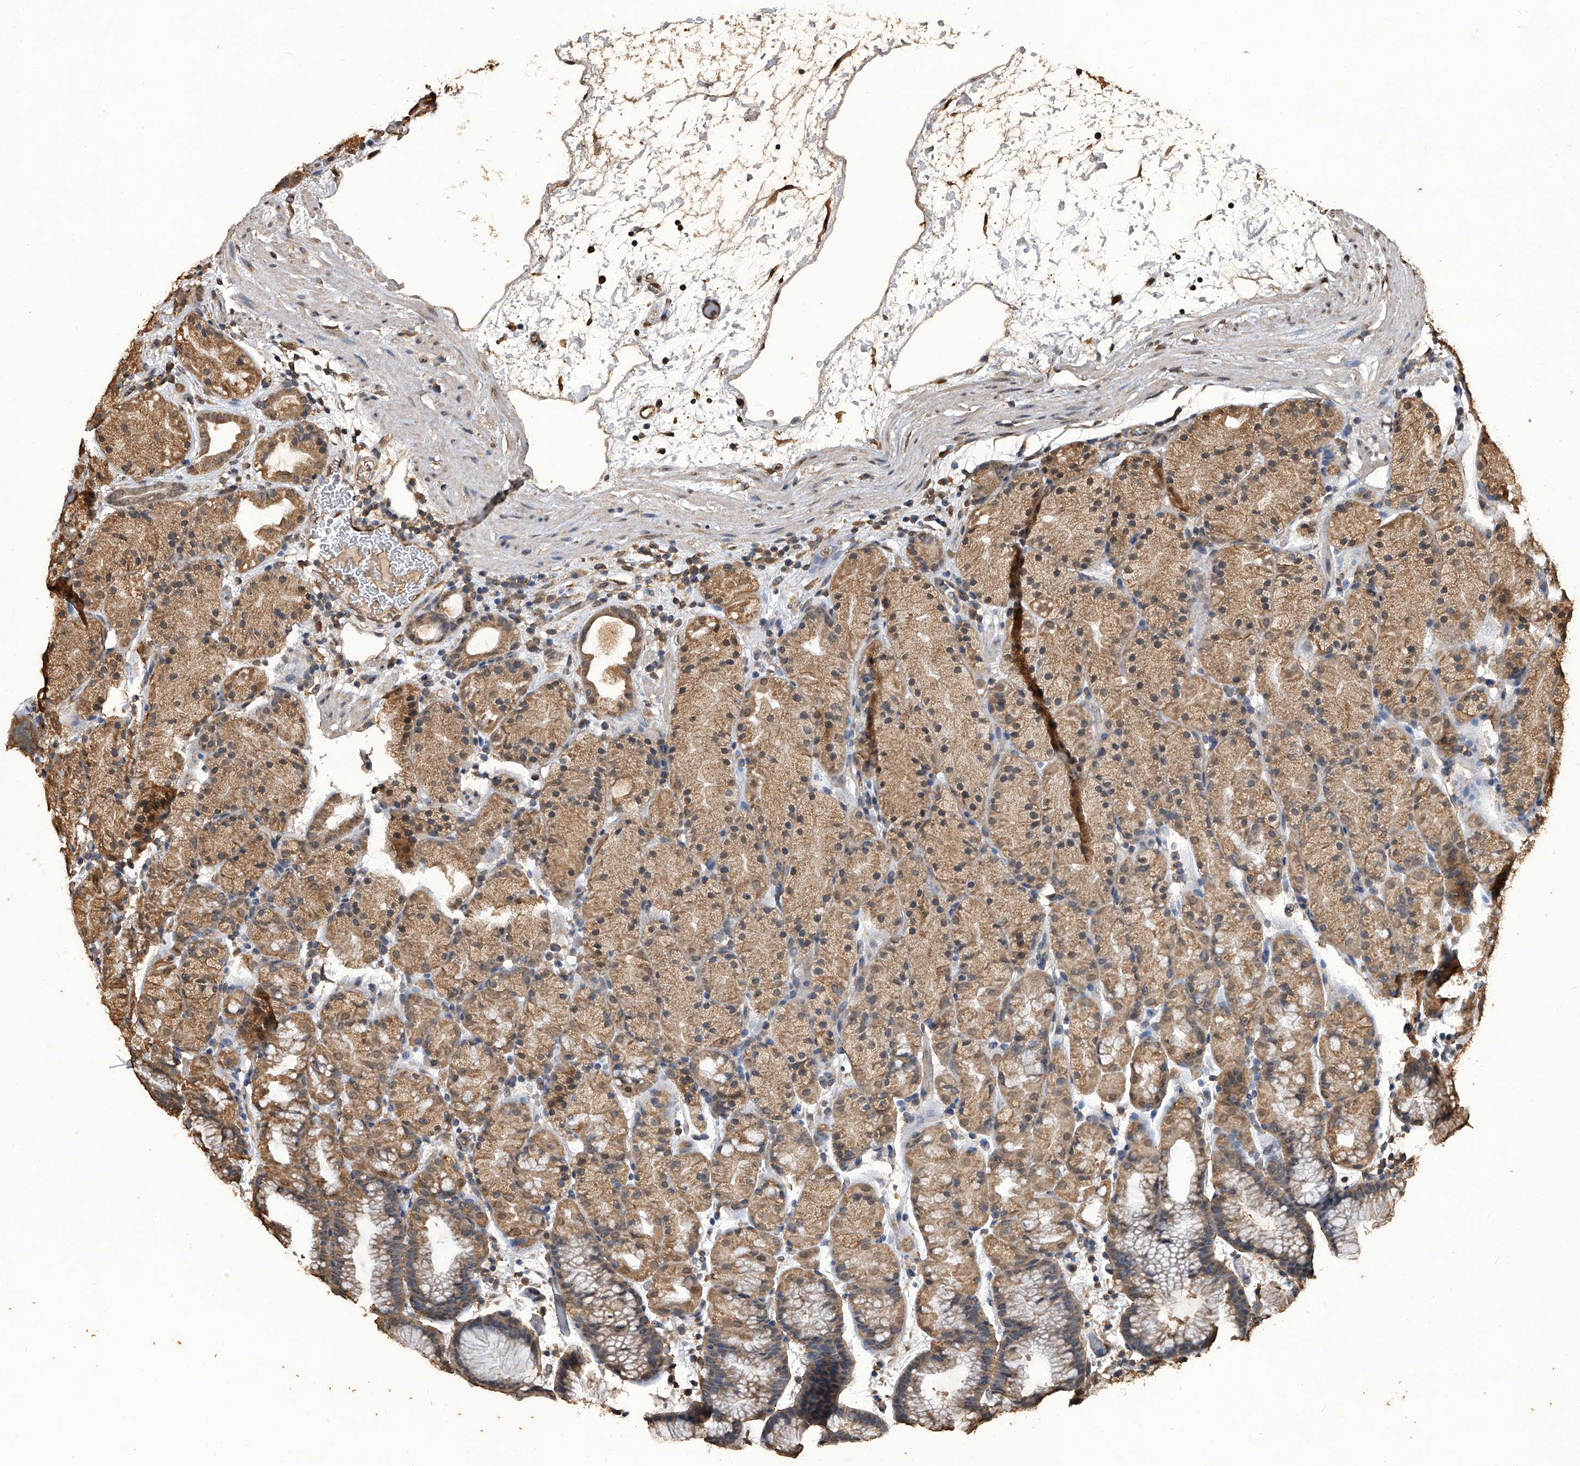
{"staining": {"intensity": "moderate", "quantity": ">75%", "location": "cytoplasmic/membranous,nuclear"}, "tissue": "stomach", "cell_type": "Glandular cells", "image_type": "normal", "snomed": [{"axis": "morphology", "description": "Normal tissue, NOS"}, {"axis": "topography", "description": "Stomach, upper"}], "caption": "The micrograph reveals immunohistochemical staining of normal stomach. There is moderate cytoplasmic/membranous,nuclear expression is identified in approximately >75% of glandular cells. (DAB (3,3'-diaminobenzidine) IHC with brightfield microscopy, high magnification).", "gene": "FBXL4", "patient": {"sex": "male", "age": 48}}